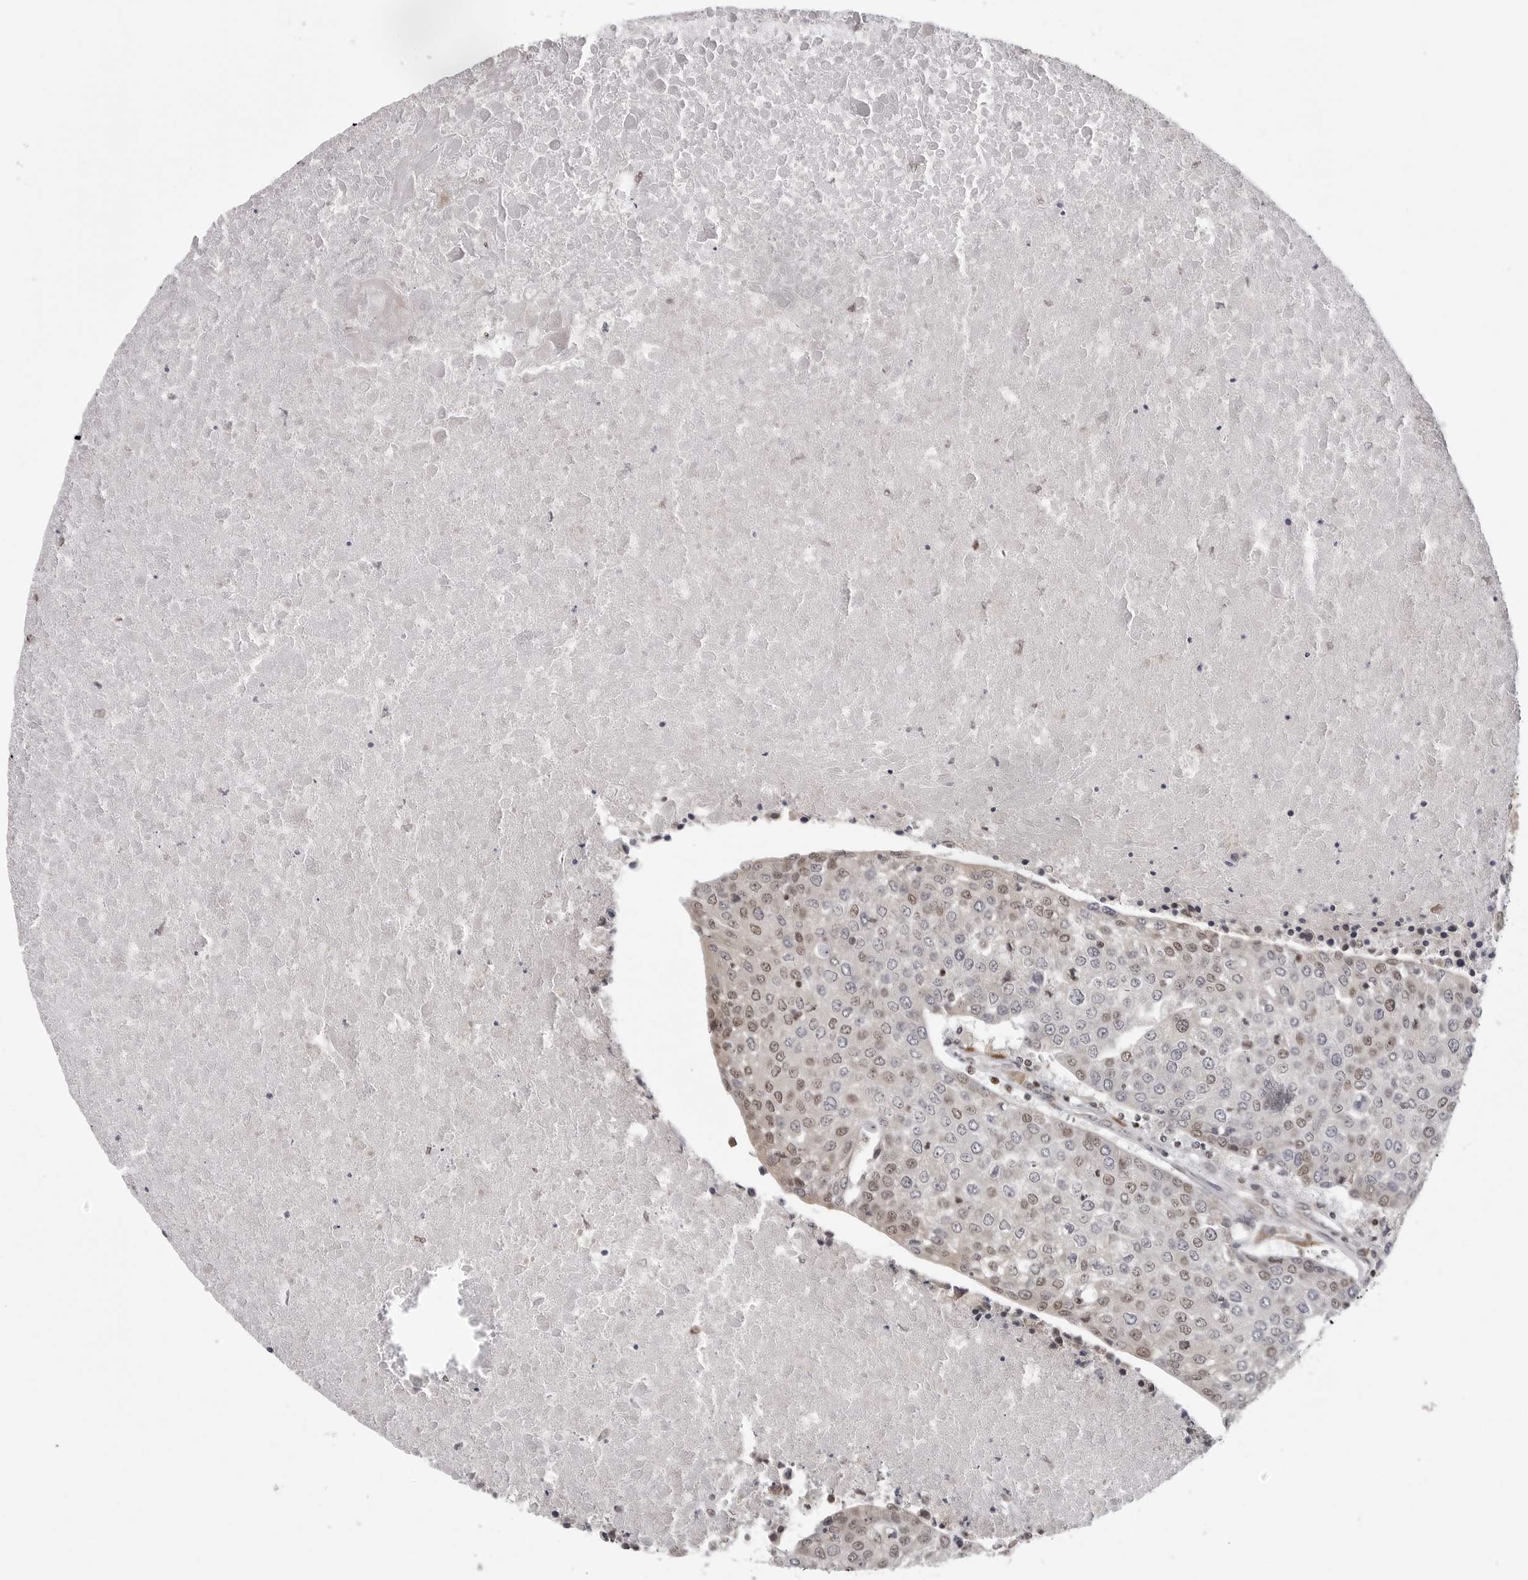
{"staining": {"intensity": "weak", "quantity": "25%-75%", "location": "nuclear"}, "tissue": "urothelial cancer", "cell_type": "Tumor cells", "image_type": "cancer", "snomed": [{"axis": "morphology", "description": "Urothelial carcinoma, High grade"}, {"axis": "topography", "description": "Urinary bladder"}], "caption": "Immunohistochemical staining of human urothelial carcinoma (high-grade) exhibits low levels of weak nuclear positivity in about 25%-75% of tumor cells.", "gene": "PRDM10", "patient": {"sex": "female", "age": 85}}